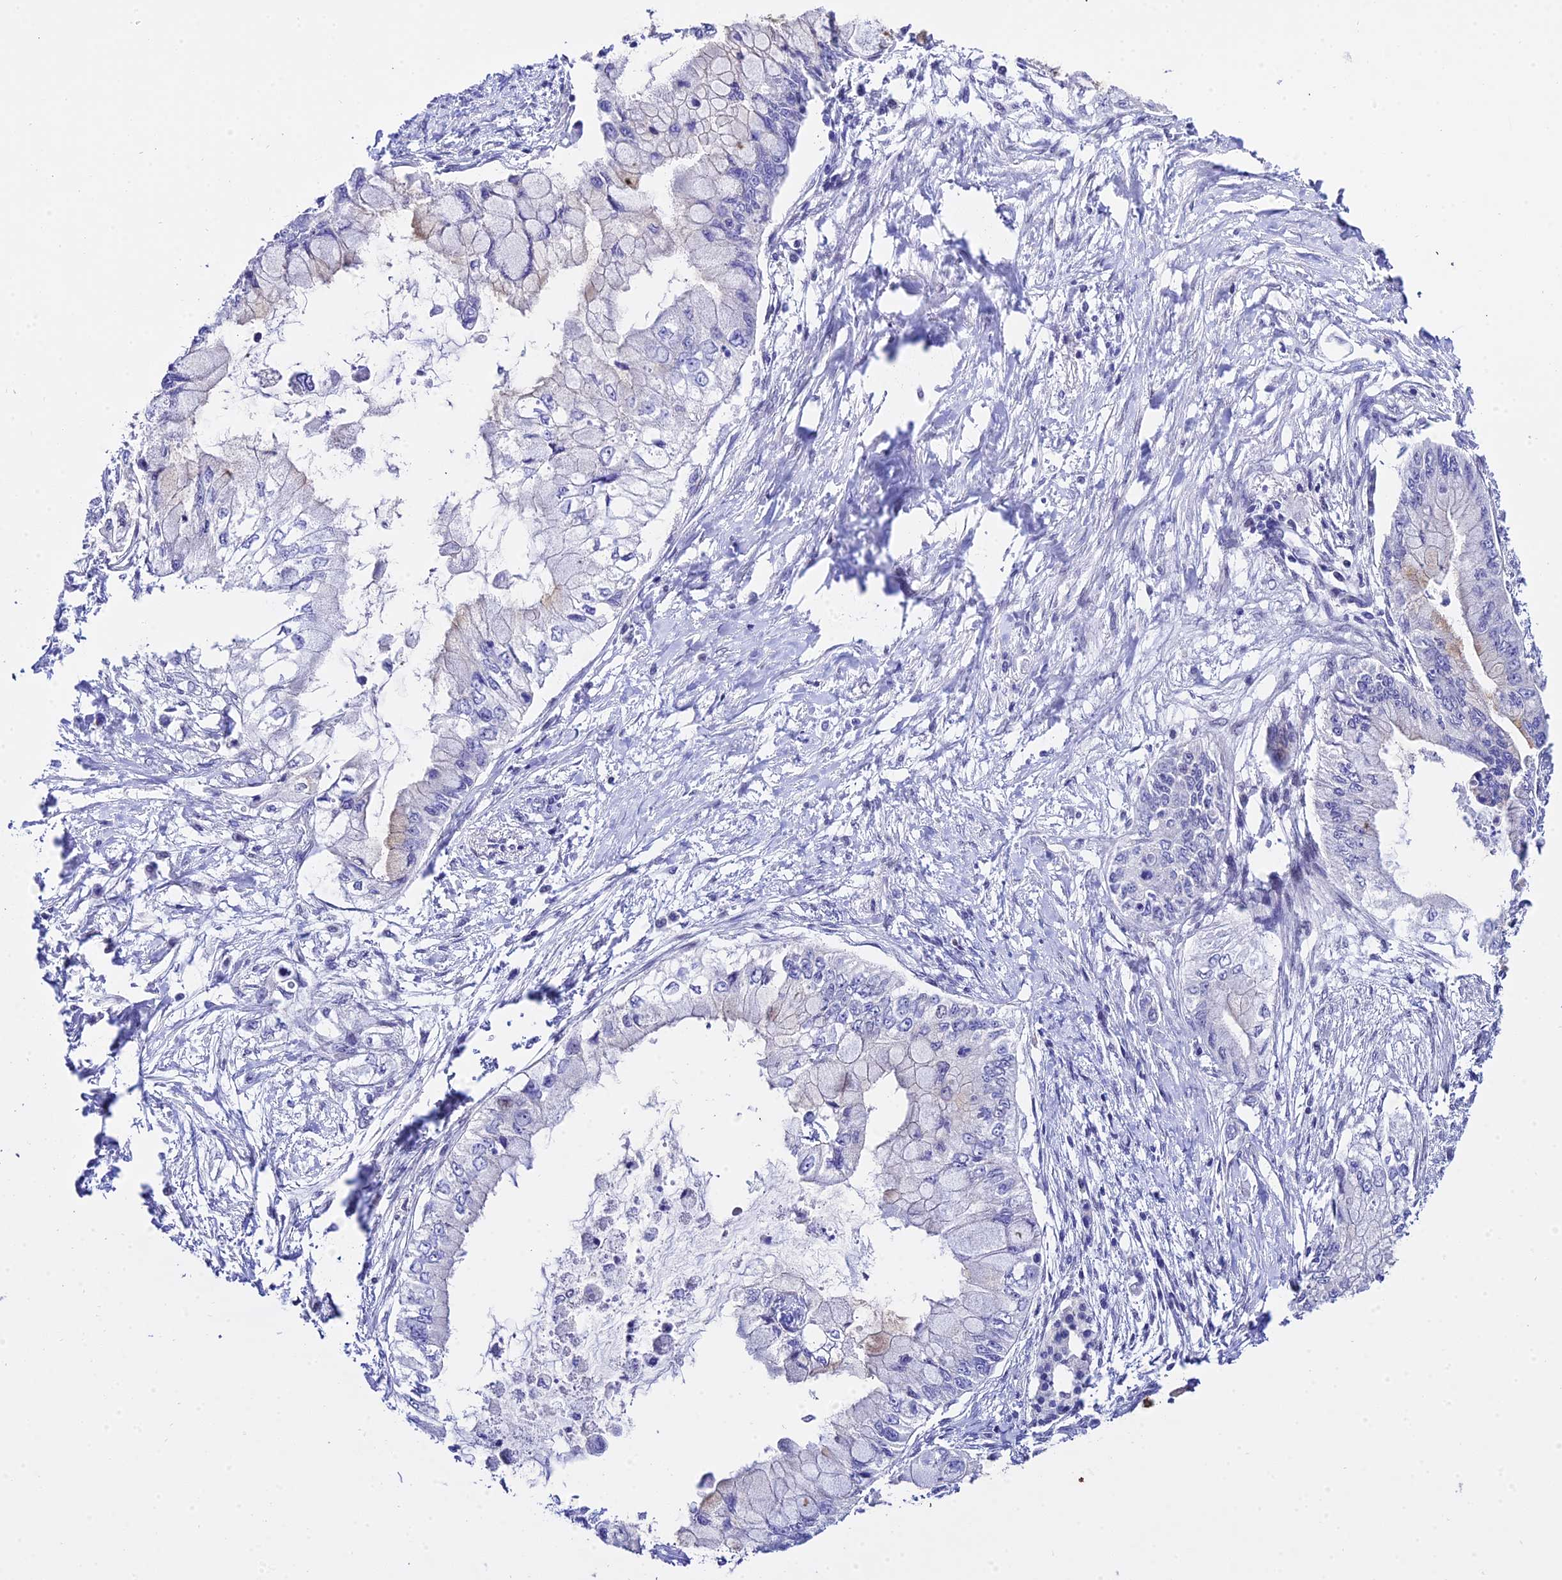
{"staining": {"intensity": "negative", "quantity": "none", "location": "none"}, "tissue": "pancreatic cancer", "cell_type": "Tumor cells", "image_type": "cancer", "snomed": [{"axis": "morphology", "description": "Adenocarcinoma, NOS"}, {"axis": "topography", "description": "Pancreas"}], "caption": "Pancreatic adenocarcinoma was stained to show a protein in brown. There is no significant expression in tumor cells.", "gene": "ZNF628", "patient": {"sex": "male", "age": 48}}